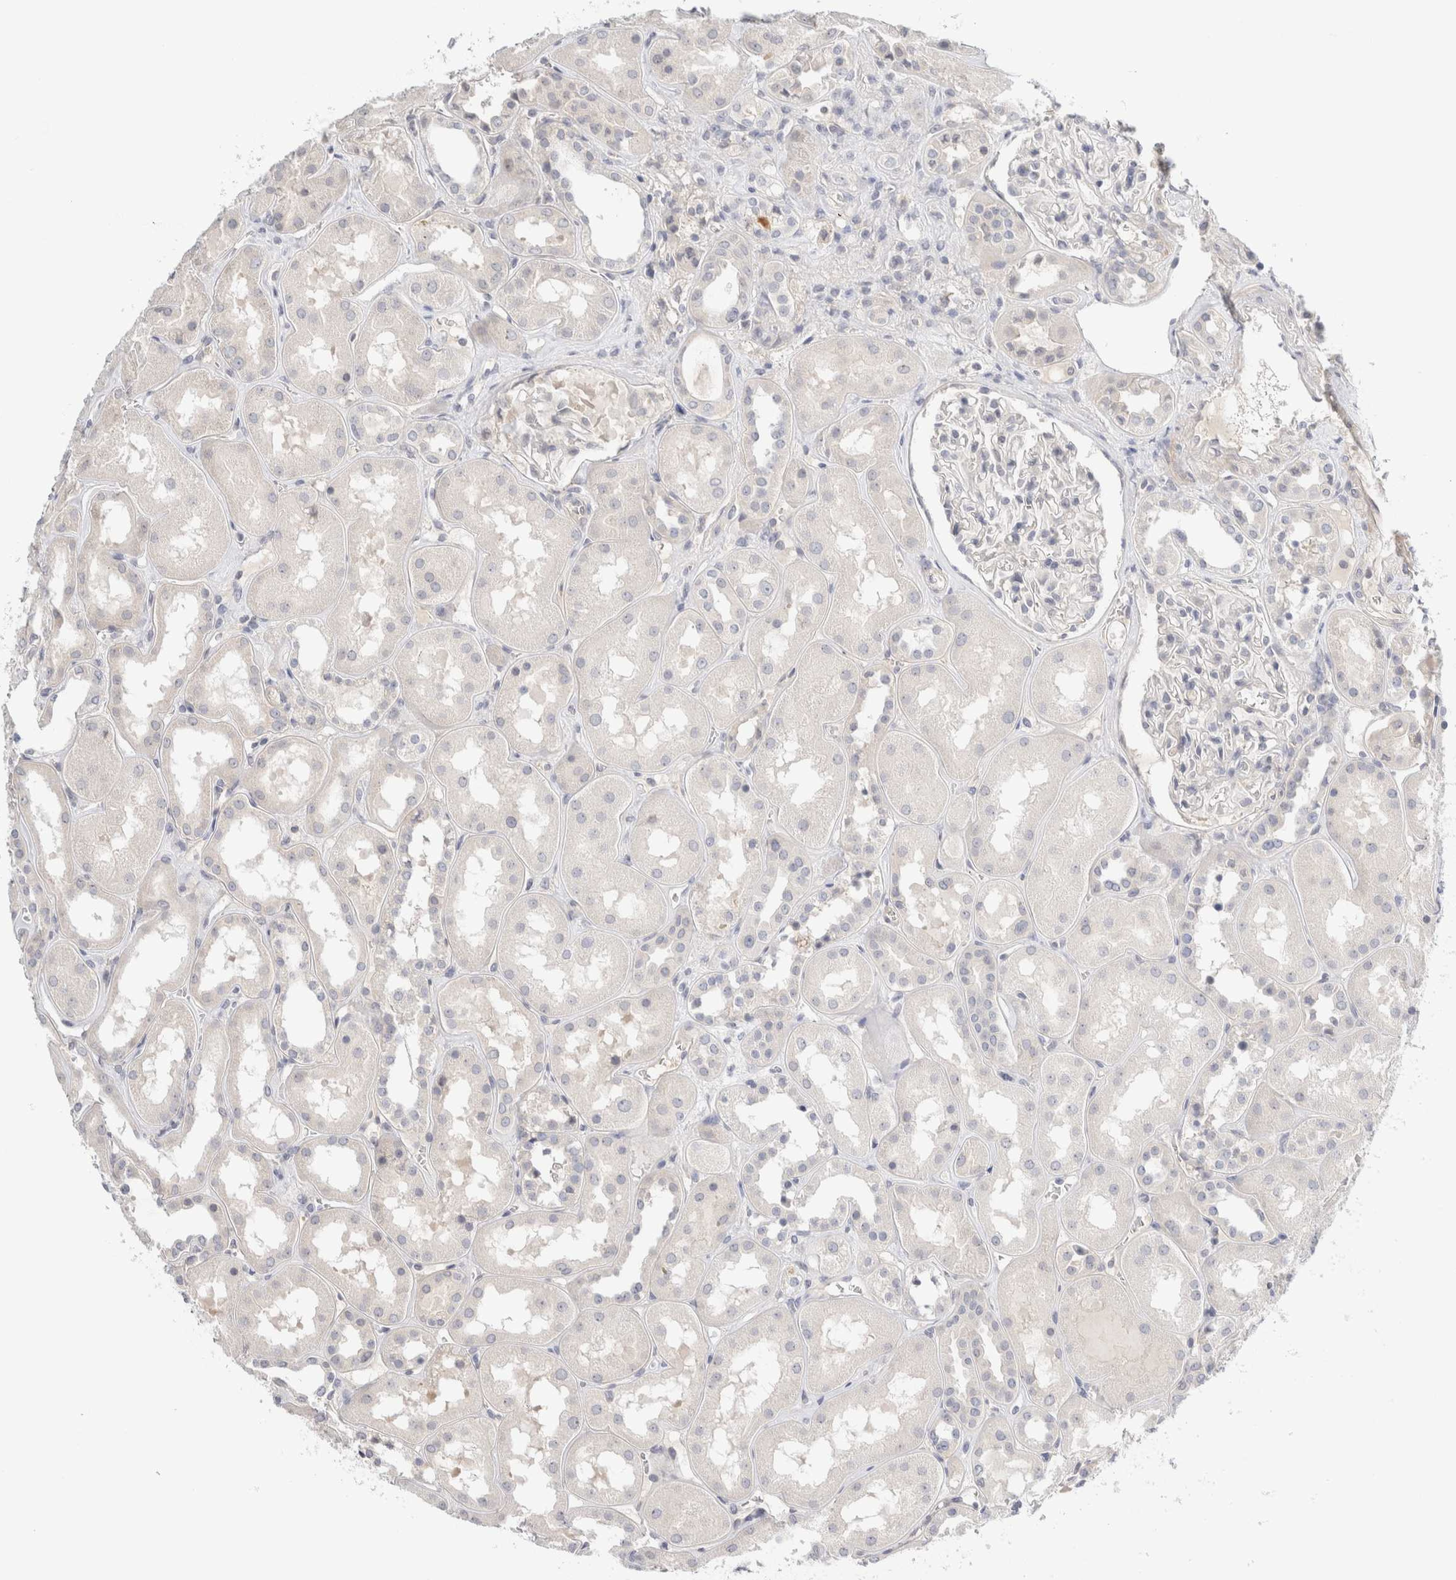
{"staining": {"intensity": "negative", "quantity": "none", "location": "none"}, "tissue": "kidney", "cell_type": "Cells in glomeruli", "image_type": "normal", "snomed": [{"axis": "morphology", "description": "Normal tissue, NOS"}, {"axis": "topography", "description": "Kidney"}], "caption": "Human kidney stained for a protein using immunohistochemistry shows no positivity in cells in glomeruli.", "gene": "SPRTN", "patient": {"sex": "male", "age": 70}}